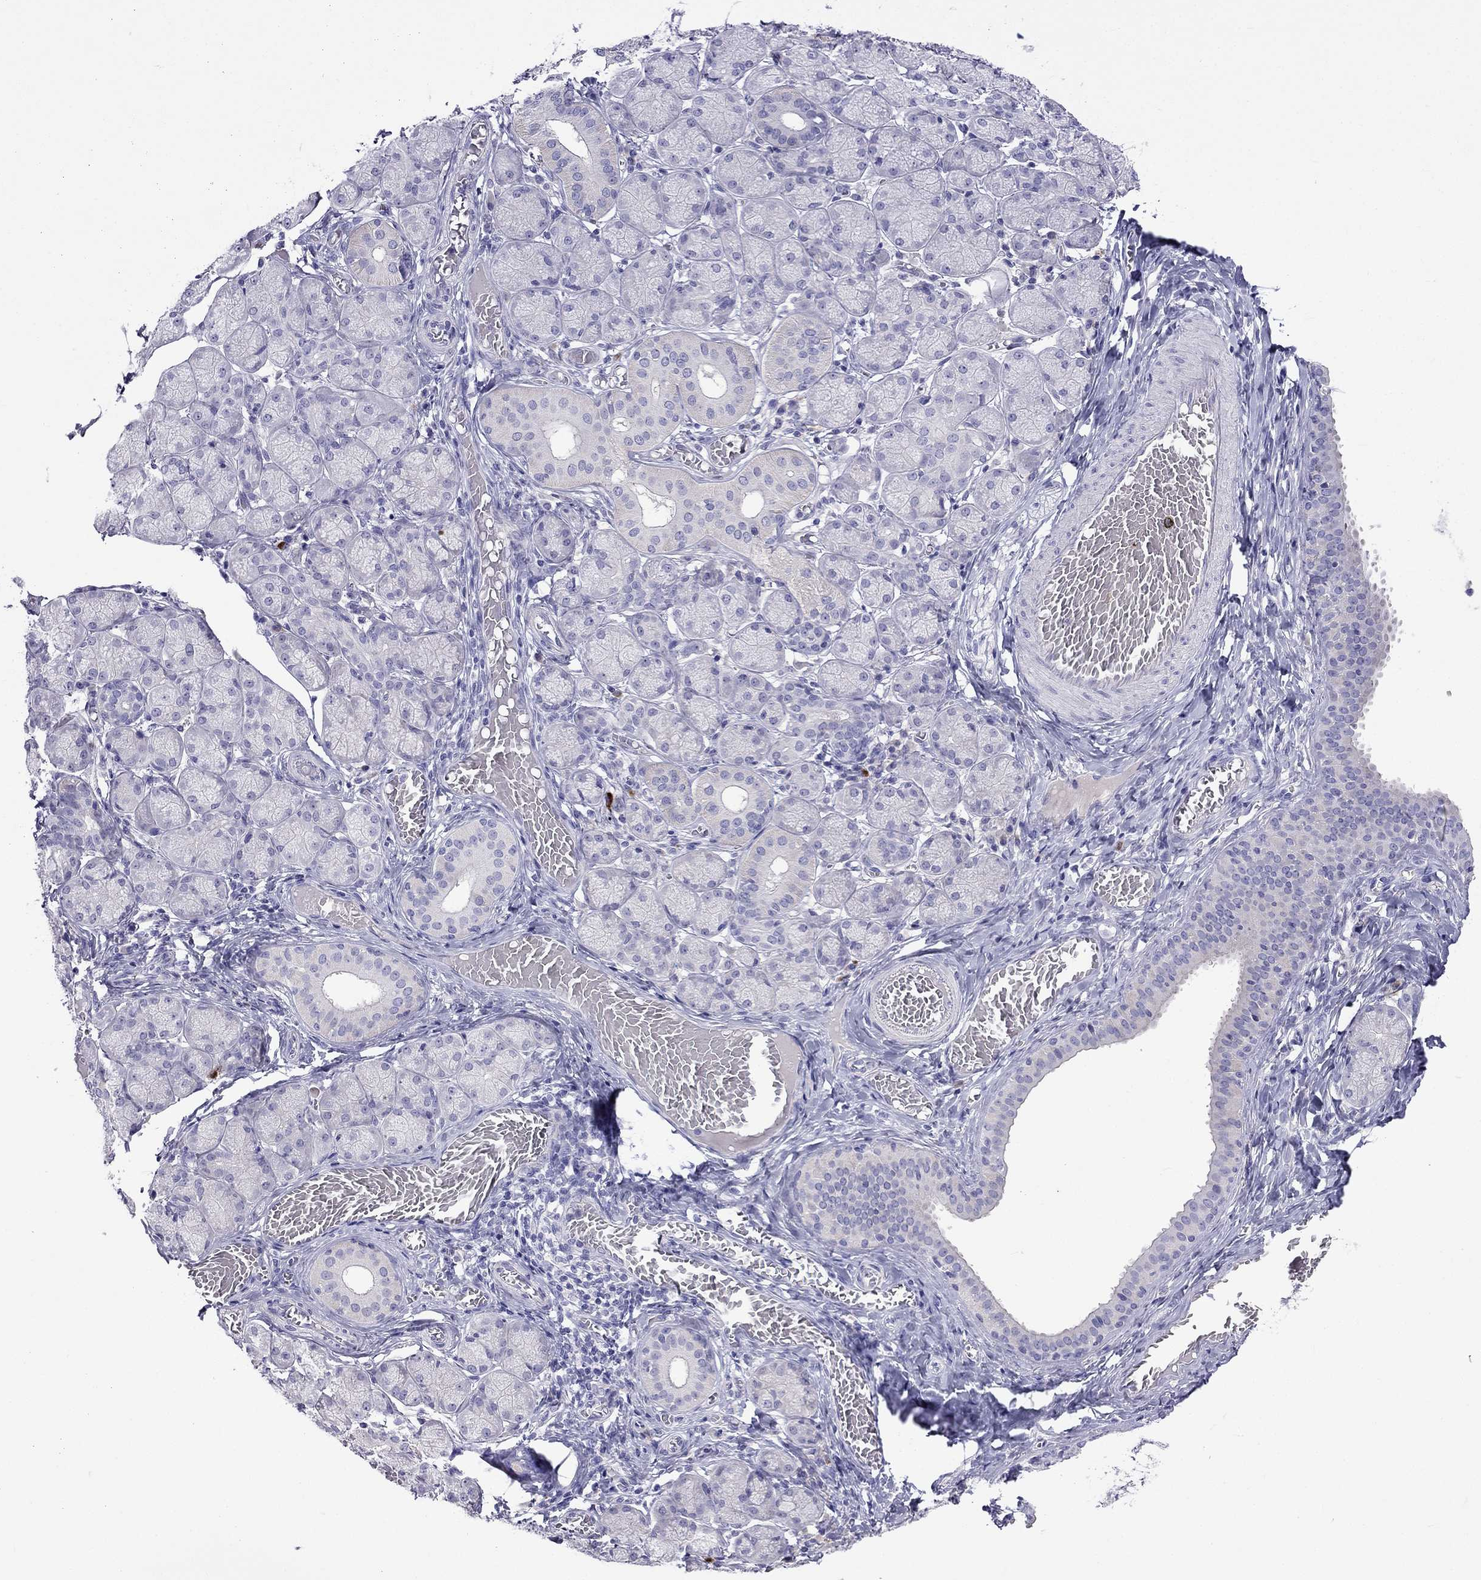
{"staining": {"intensity": "negative", "quantity": "none", "location": "none"}, "tissue": "salivary gland", "cell_type": "Glandular cells", "image_type": "normal", "snomed": [{"axis": "morphology", "description": "Normal tissue, NOS"}, {"axis": "topography", "description": "Salivary gland"}, {"axis": "topography", "description": "Peripheral nerve tissue"}], "caption": "Glandular cells show no significant protein positivity in unremarkable salivary gland.", "gene": "PATE1", "patient": {"sex": "female", "age": 24}}